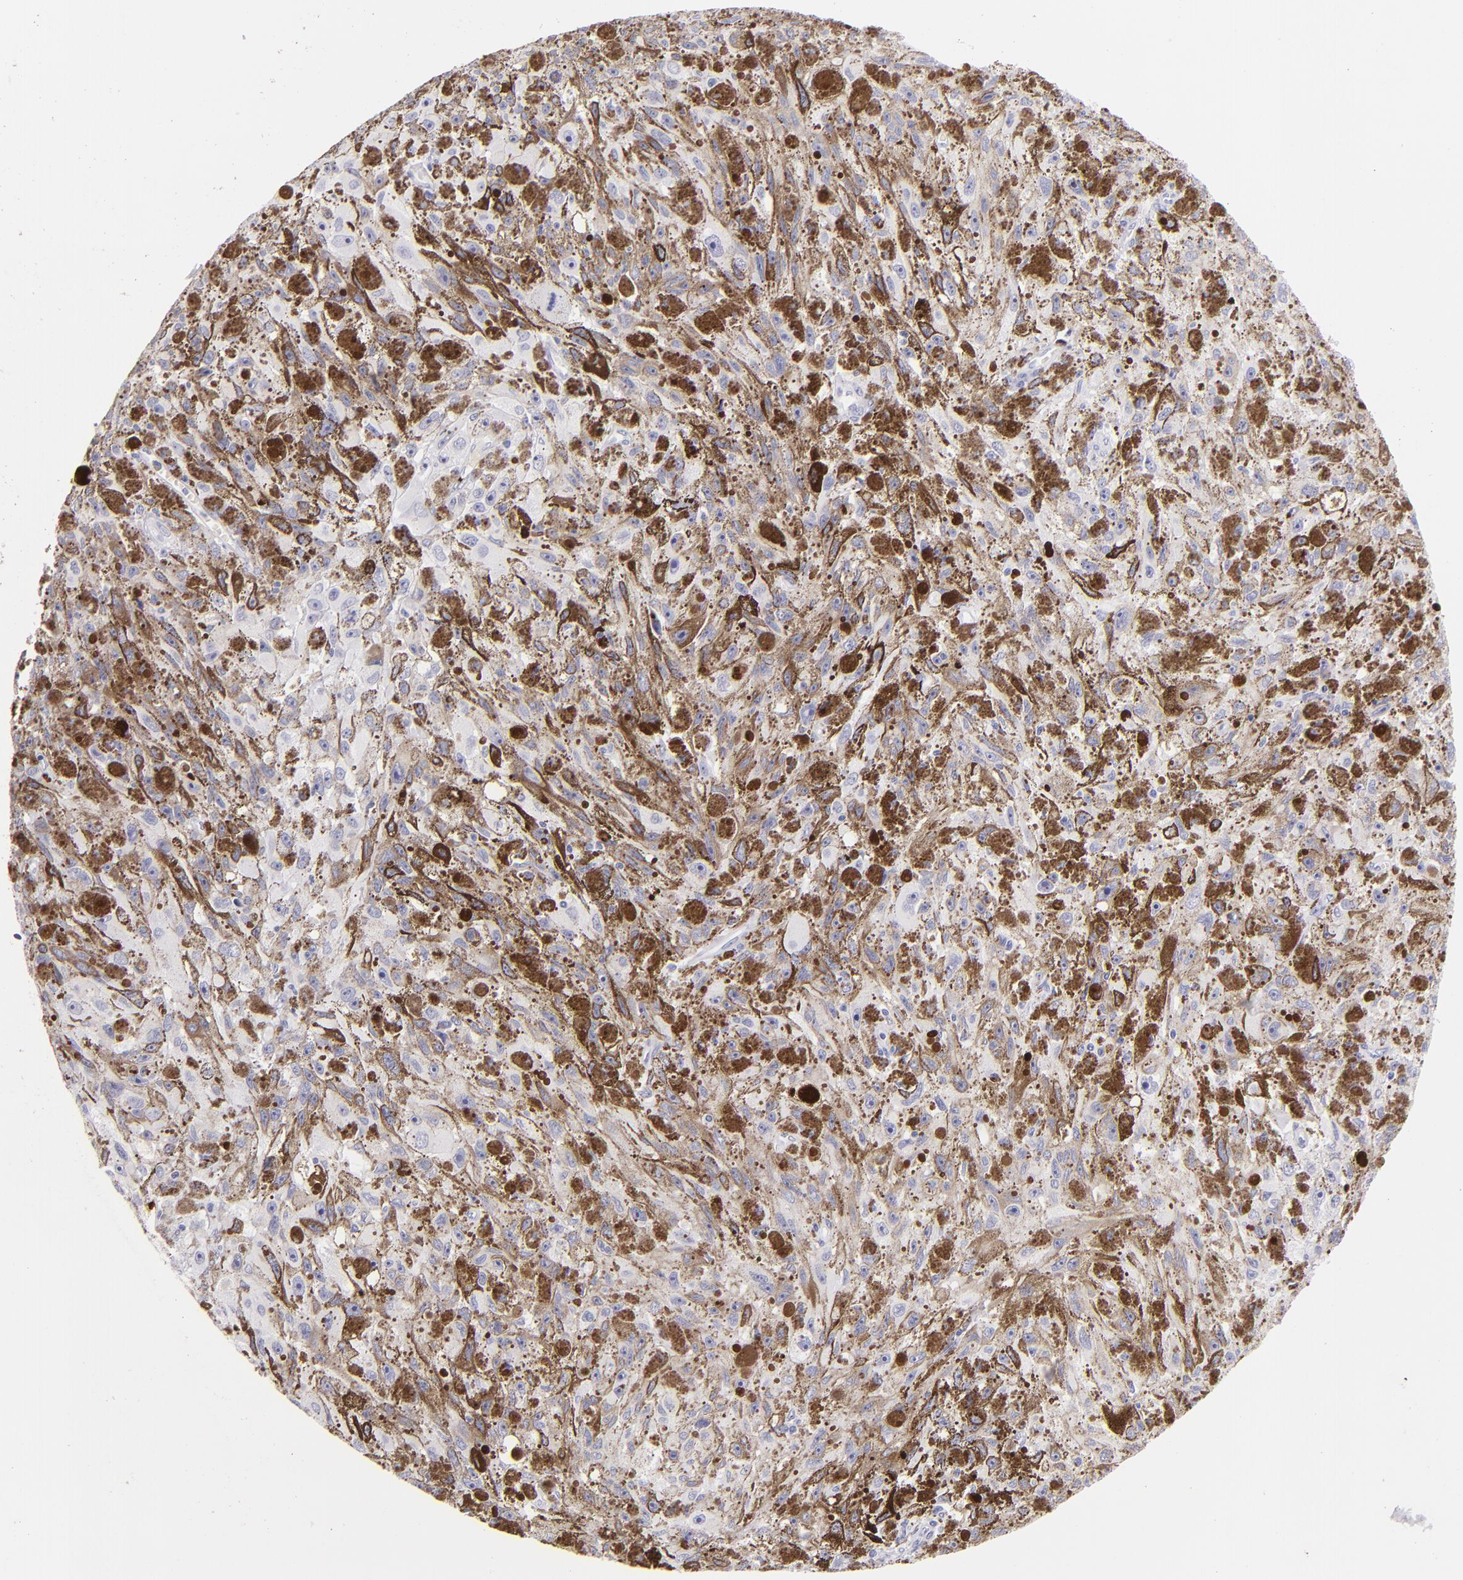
{"staining": {"intensity": "negative", "quantity": "none", "location": "none"}, "tissue": "melanoma", "cell_type": "Tumor cells", "image_type": "cancer", "snomed": [{"axis": "morphology", "description": "Malignant melanoma, NOS"}, {"axis": "topography", "description": "Skin"}], "caption": "This is an immunohistochemistry image of melanoma. There is no positivity in tumor cells.", "gene": "GP1BA", "patient": {"sex": "female", "age": 104}}